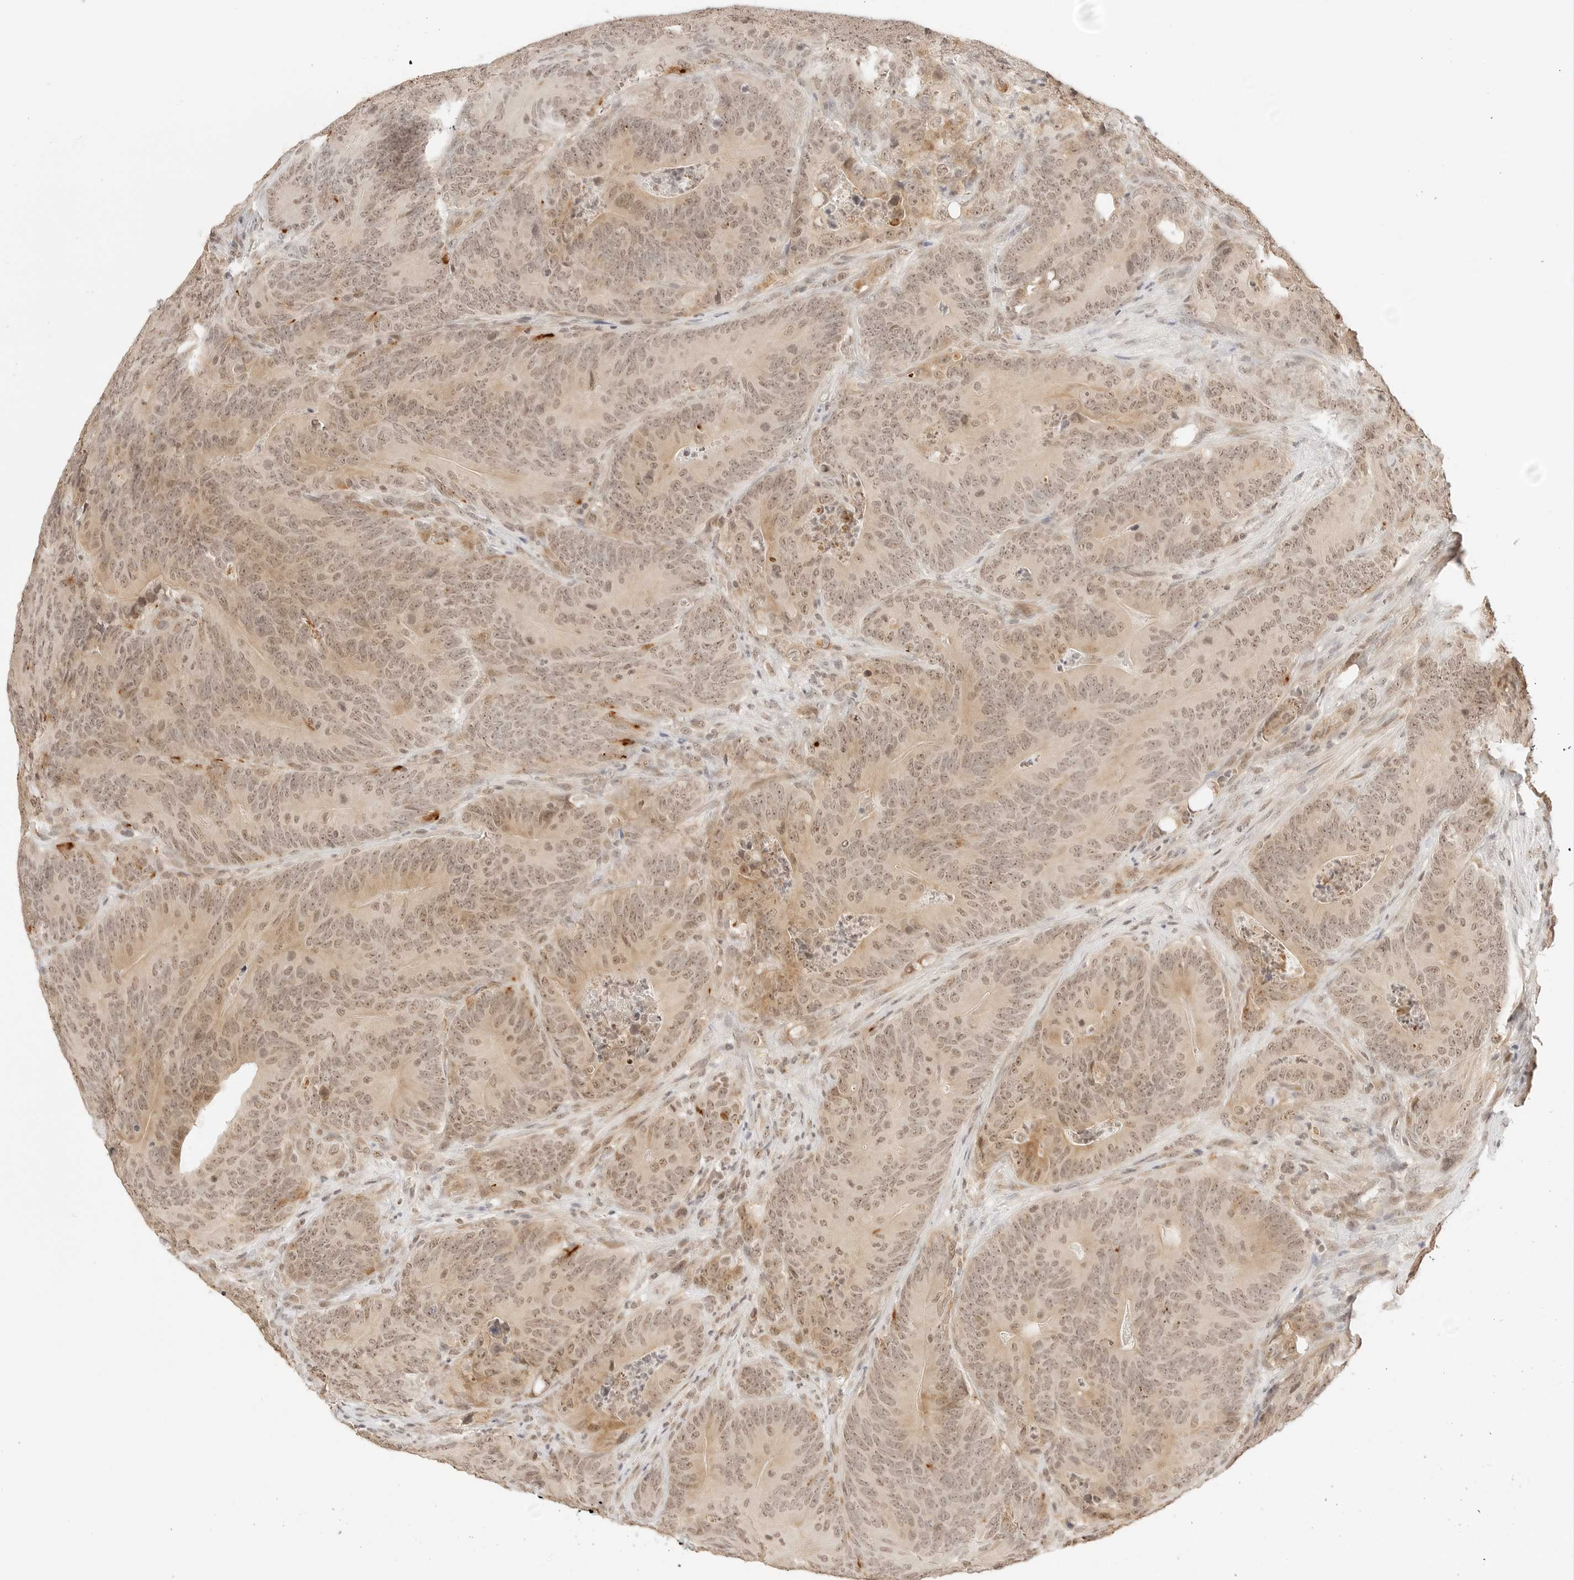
{"staining": {"intensity": "moderate", "quantity": ">75%", "location": "cytoplasmic/membranous,nuclear"}, "tissue": "colorectal cancer", "cell_type": "Tumor cells", "image_type": "cancer", "snomed": [{"axis": "morphology", "description": "Normal tissue, NOS"}, {"axis": "topography", "description": "Colon"}], "caption": "This micrograph shows immunohistochemistry staining of human colorectal cancer, with medium moderate cytoplasmic/membranous and nuclear expression in about >75% of tumor cells.", "gene": "SEPTIN4", "patient": {"sex": "female", "age": 82}}